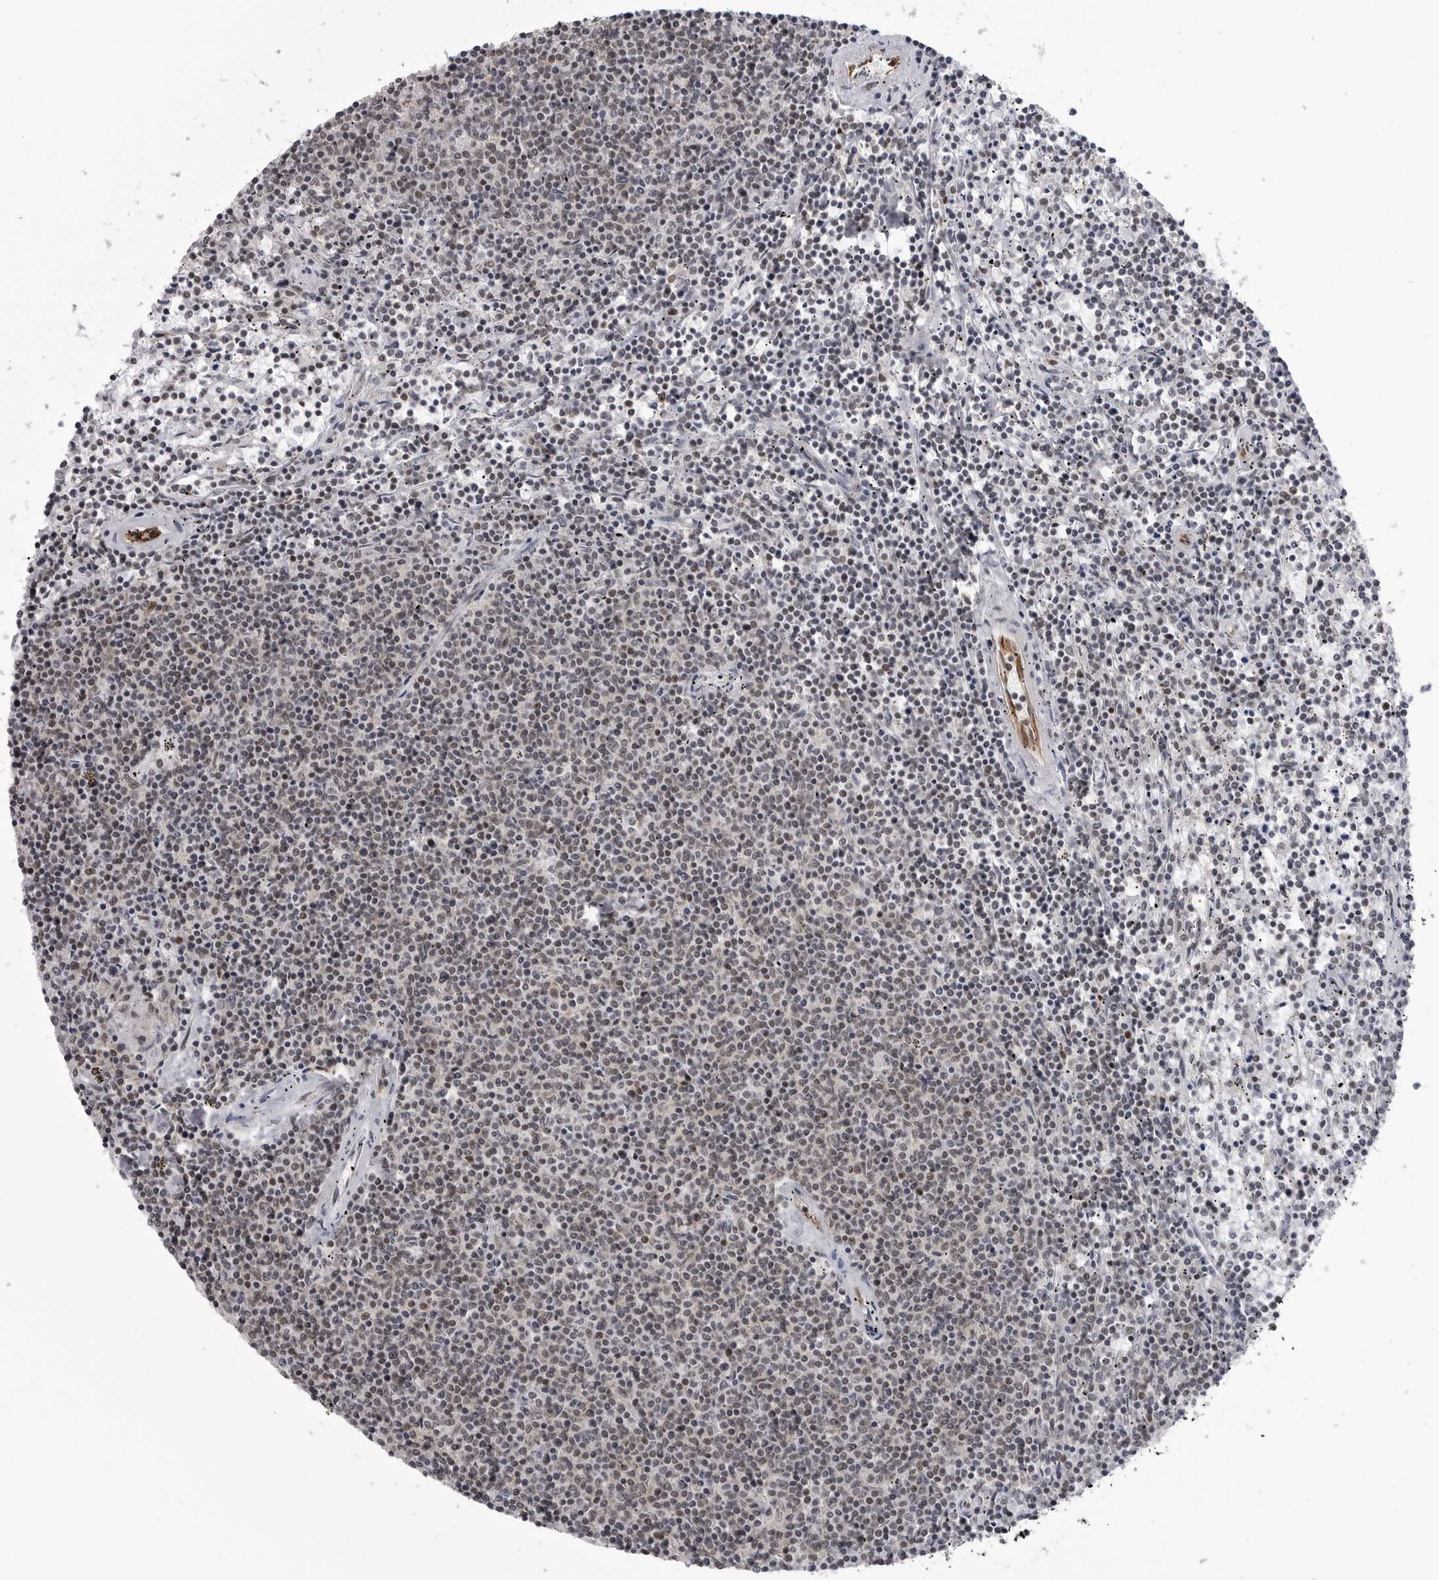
{"staining": {"intensity": "weak", "quantity": "25%-75%", "location": "nuclear"}, "tissue": "lymphoma", "cell_type": "Tumor cells", "image_type": "cancer", "snomed": [{"axis": "morphology", "description": "Malignant lymphoma, non-Hodgkin's type, Low grade"}, {"axis": "topography", "description": "Spleen"}], "caption": "An IHC photomicrograph of neoplastic tissue is shown. Protein staining in brown labels weak nuclear positivity in lymphoma within tumor cells. The staining was performed using DAB to visualize the protein expression in brown, while the nuclei were stained in blue with hematoxylin (Magnification: 20x).", "gene": "RNF26", "patient": {"sex": "female", "age": 50}}